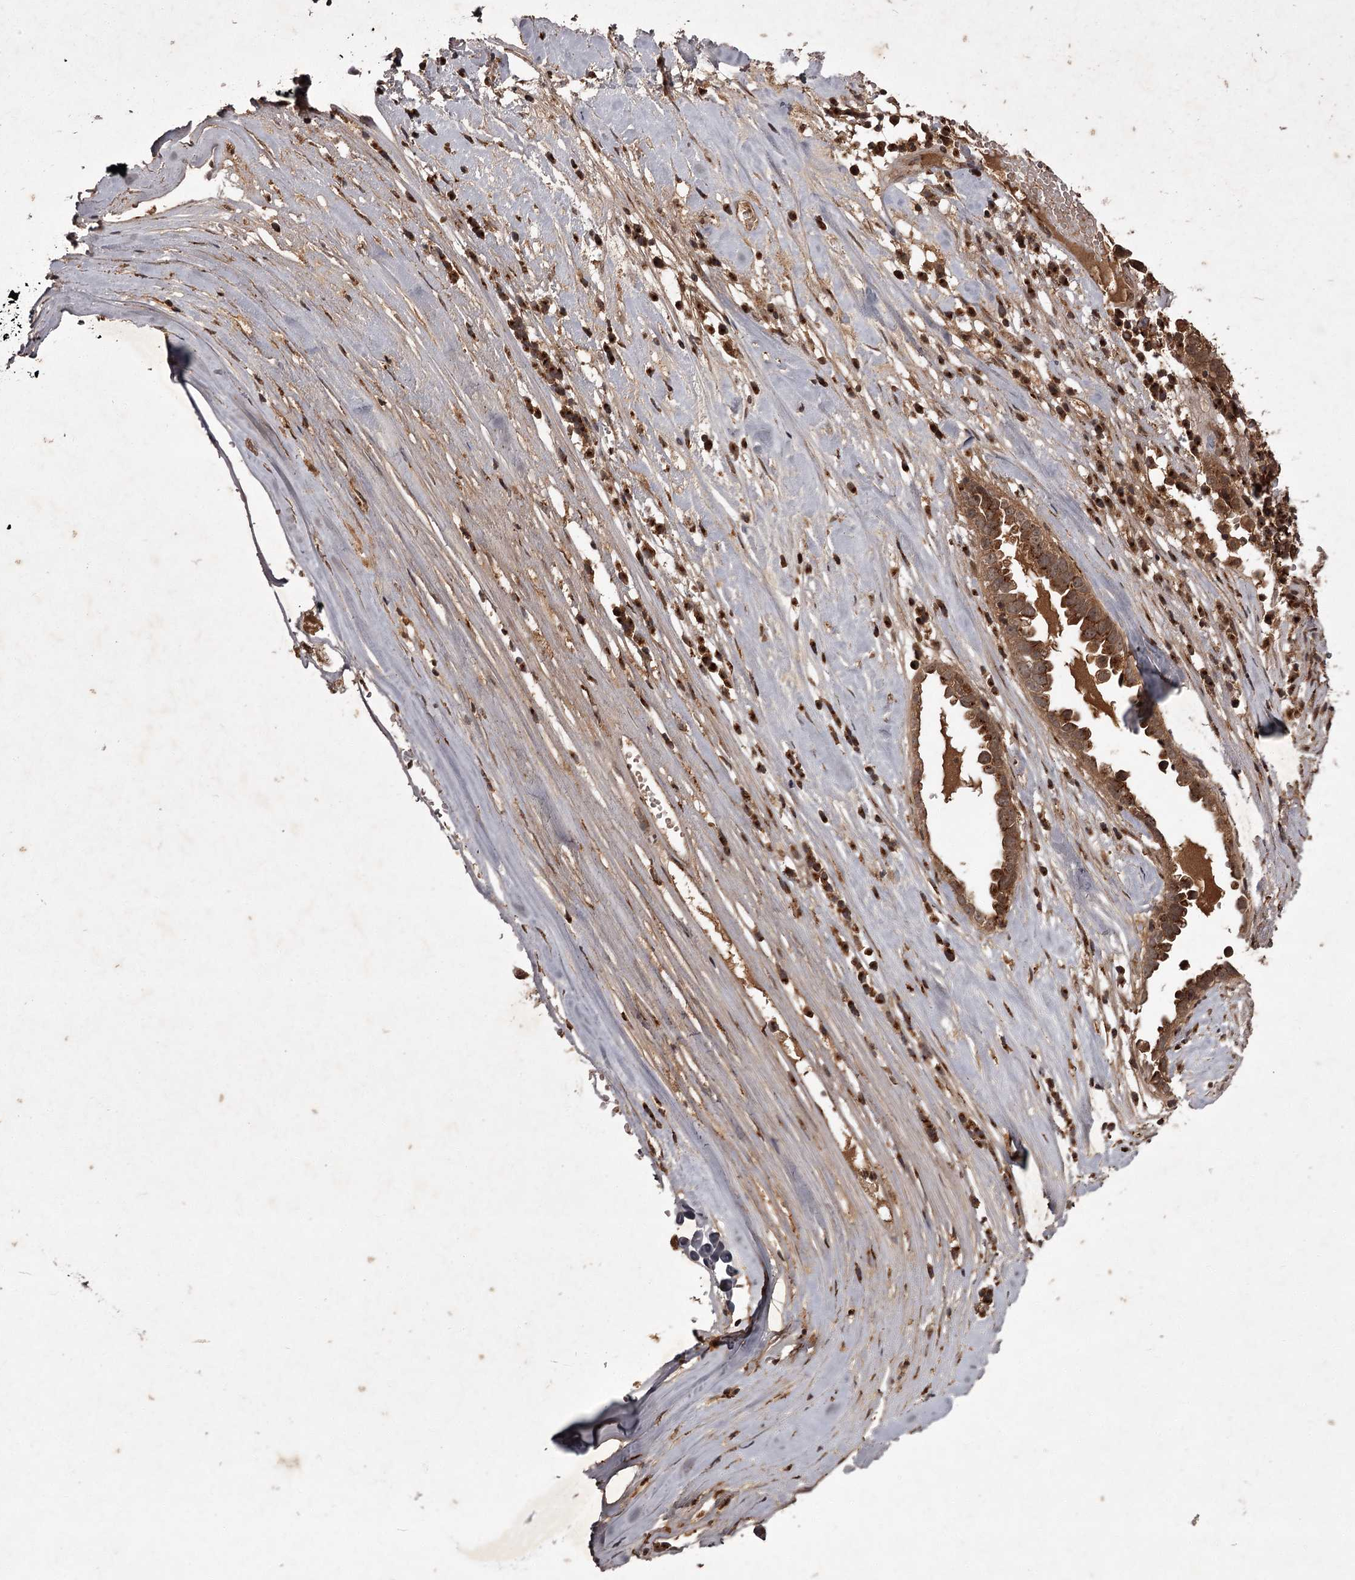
{"staining": {"intensity": "strong", "quantity": ">75%", "location": "cytoplasmic/membranous"}, "tissue": "ovarian cancer", "cell_type": "Tumor cells", "image_type": "cancer", "snomed": [{"axis": "morphology", "description": "Carcinoma, endometroid"}, {"axis": "topography", "description": "Ovary"}], "caption": "Immunohistochemical staining of human endometroid carcinoma (ovarian) shows strong cytoplasmic/membranous protein staining in about >75% of tumor cells. (IHC, brightfield microscopy, high magnification).", "gene": "TBC1D23", "patient": {"sex": "female", "age": 62}}